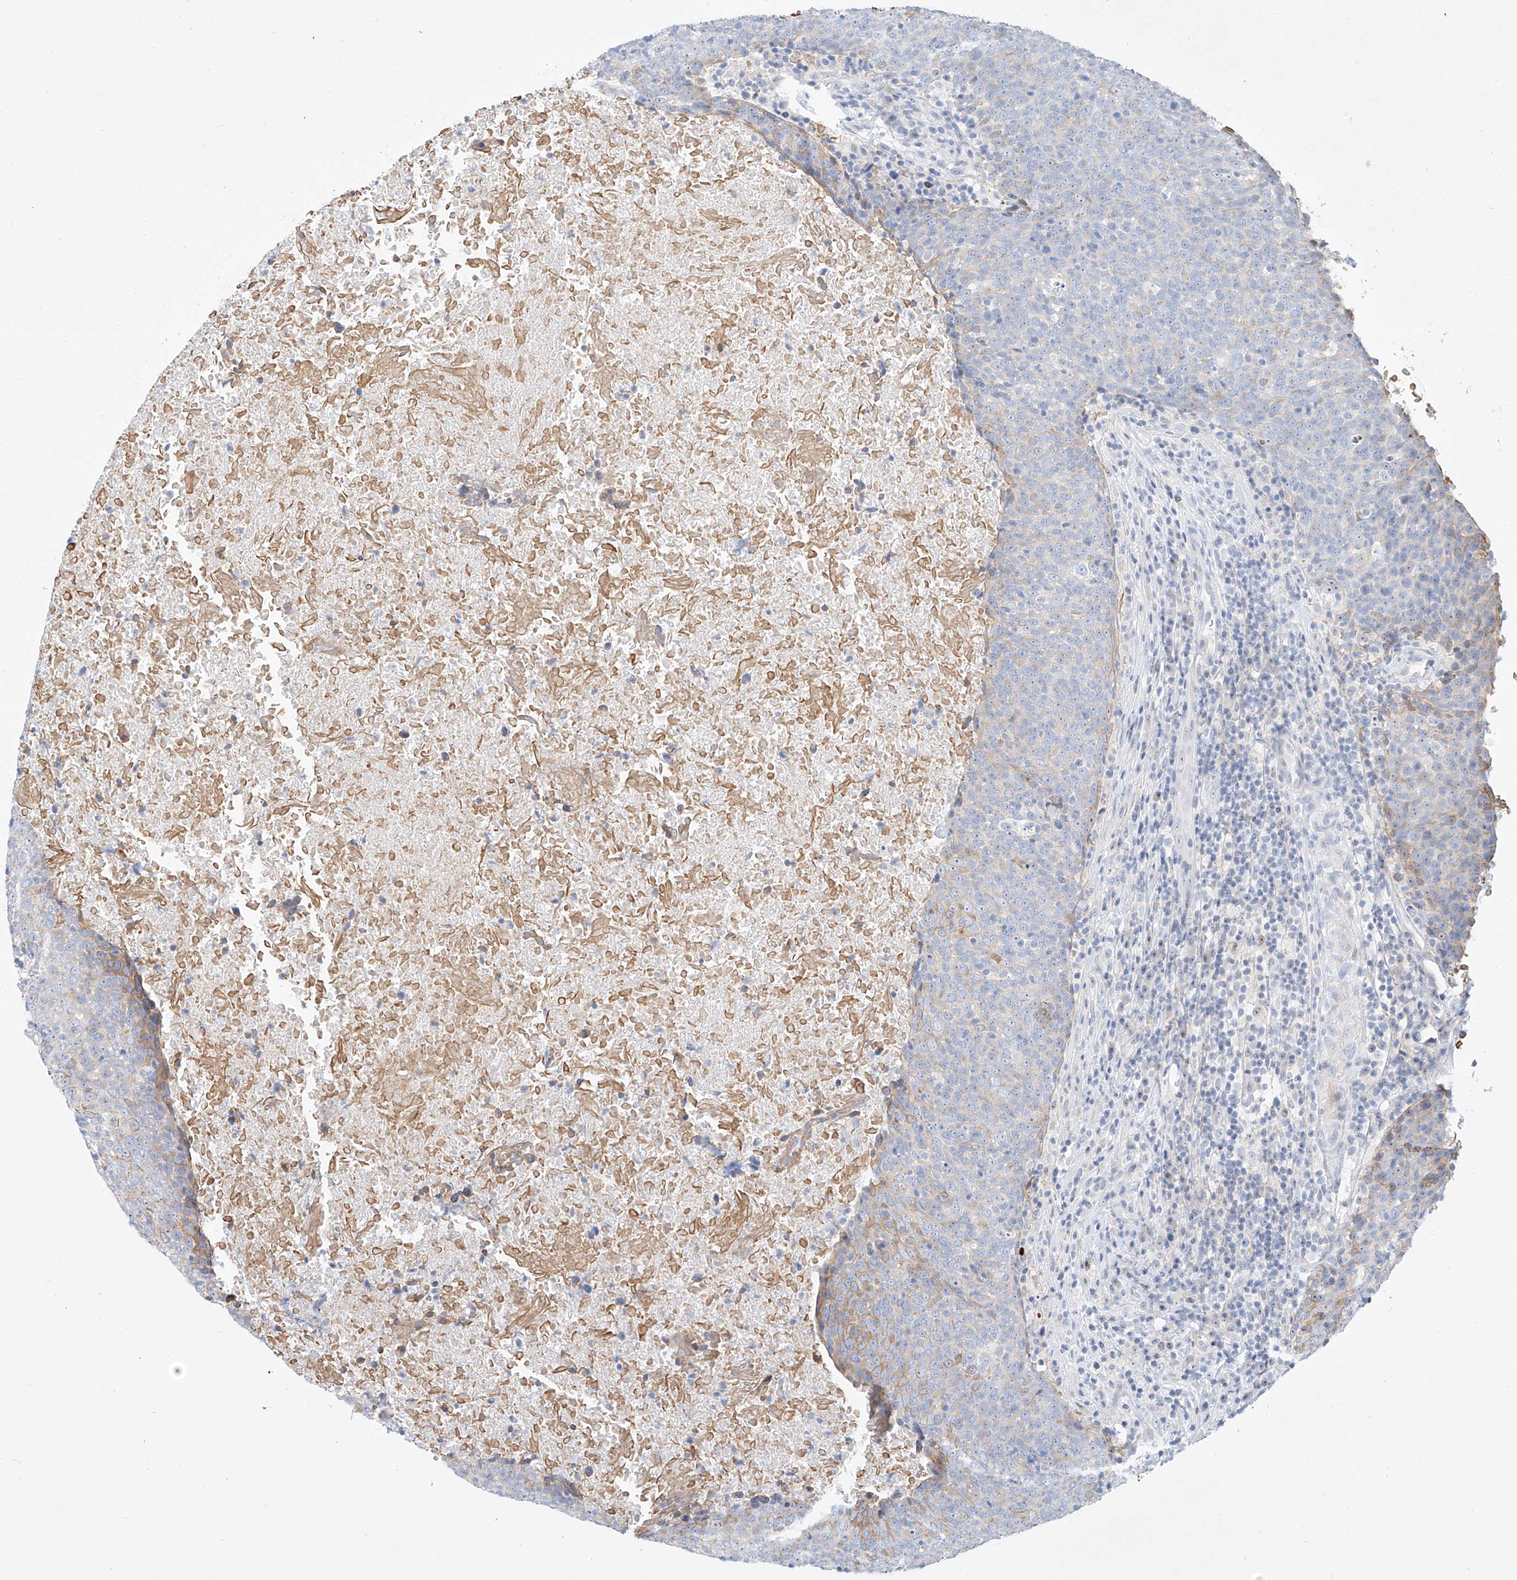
{"staining": {"intensity": "weak", "quantity": "<25%", "location": "cytoplasmic/membranous"}, "tissue": "head and neck cancer", "cell_type": "Tumor cells", "image_type": "cancer", "snomed": [{"axis": "morphology", "description": "Squamous cell carcinoma, NOS"}, {"axis": "morphology", "description": "Squamous cell carcinoma, metastatic, NOS"}, {"axis": "topography", "description": "Lymph node"}, {"axis": "topography", "description": "Head-Neck"}], "caption": "Tumor cells are negative for protein expression in human head and neck squamous cell carcinoma.", "gene": "SNU13", "patient": {"sex": "male", "age": 62}}